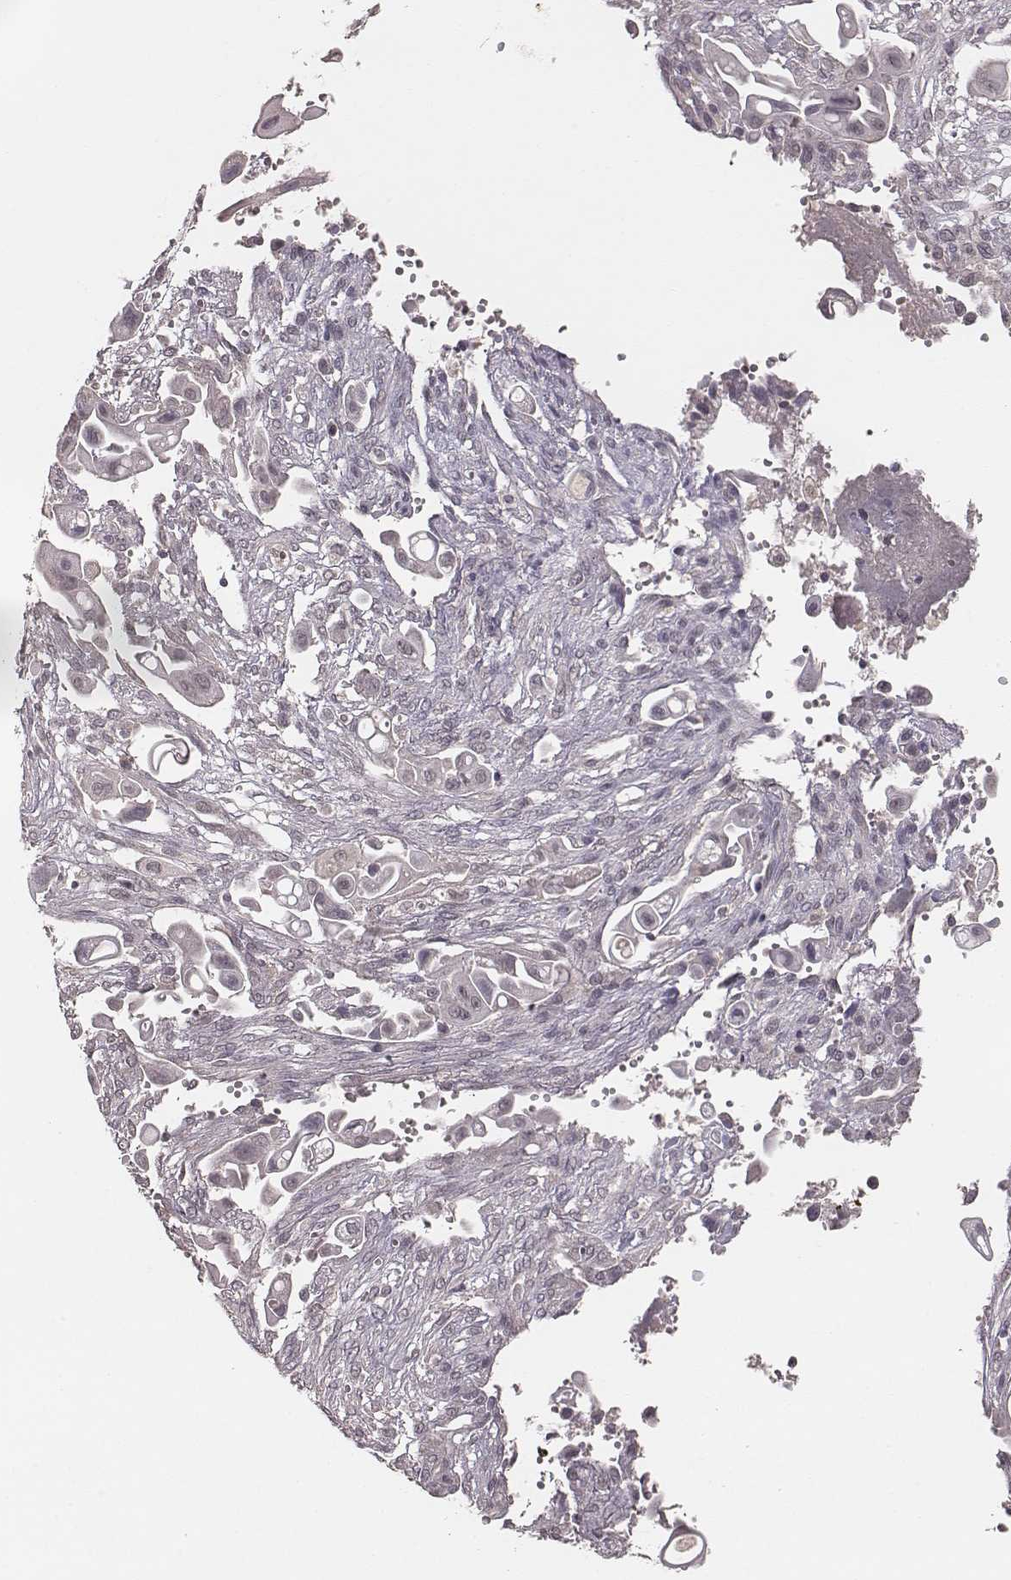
{"staining": {"intensity": "negative", "quantity": "none", "location": "none"}, "tissue": "pancreatic cancer", "cell_type": "Tumor cells", "image_type": "cancer", "snomed": [{"axis": "morphology", "description": "Adenocarcinoma, NOS"}, {"axis": "topography", "description": "Pancreas"}], "caption": "Histopathology image shows no protein expression in tumor cells of adenocarcinoma (pancreatic) tissue.", "gene": "LY6K", "patient": {"sex": "male", "age": 50}}